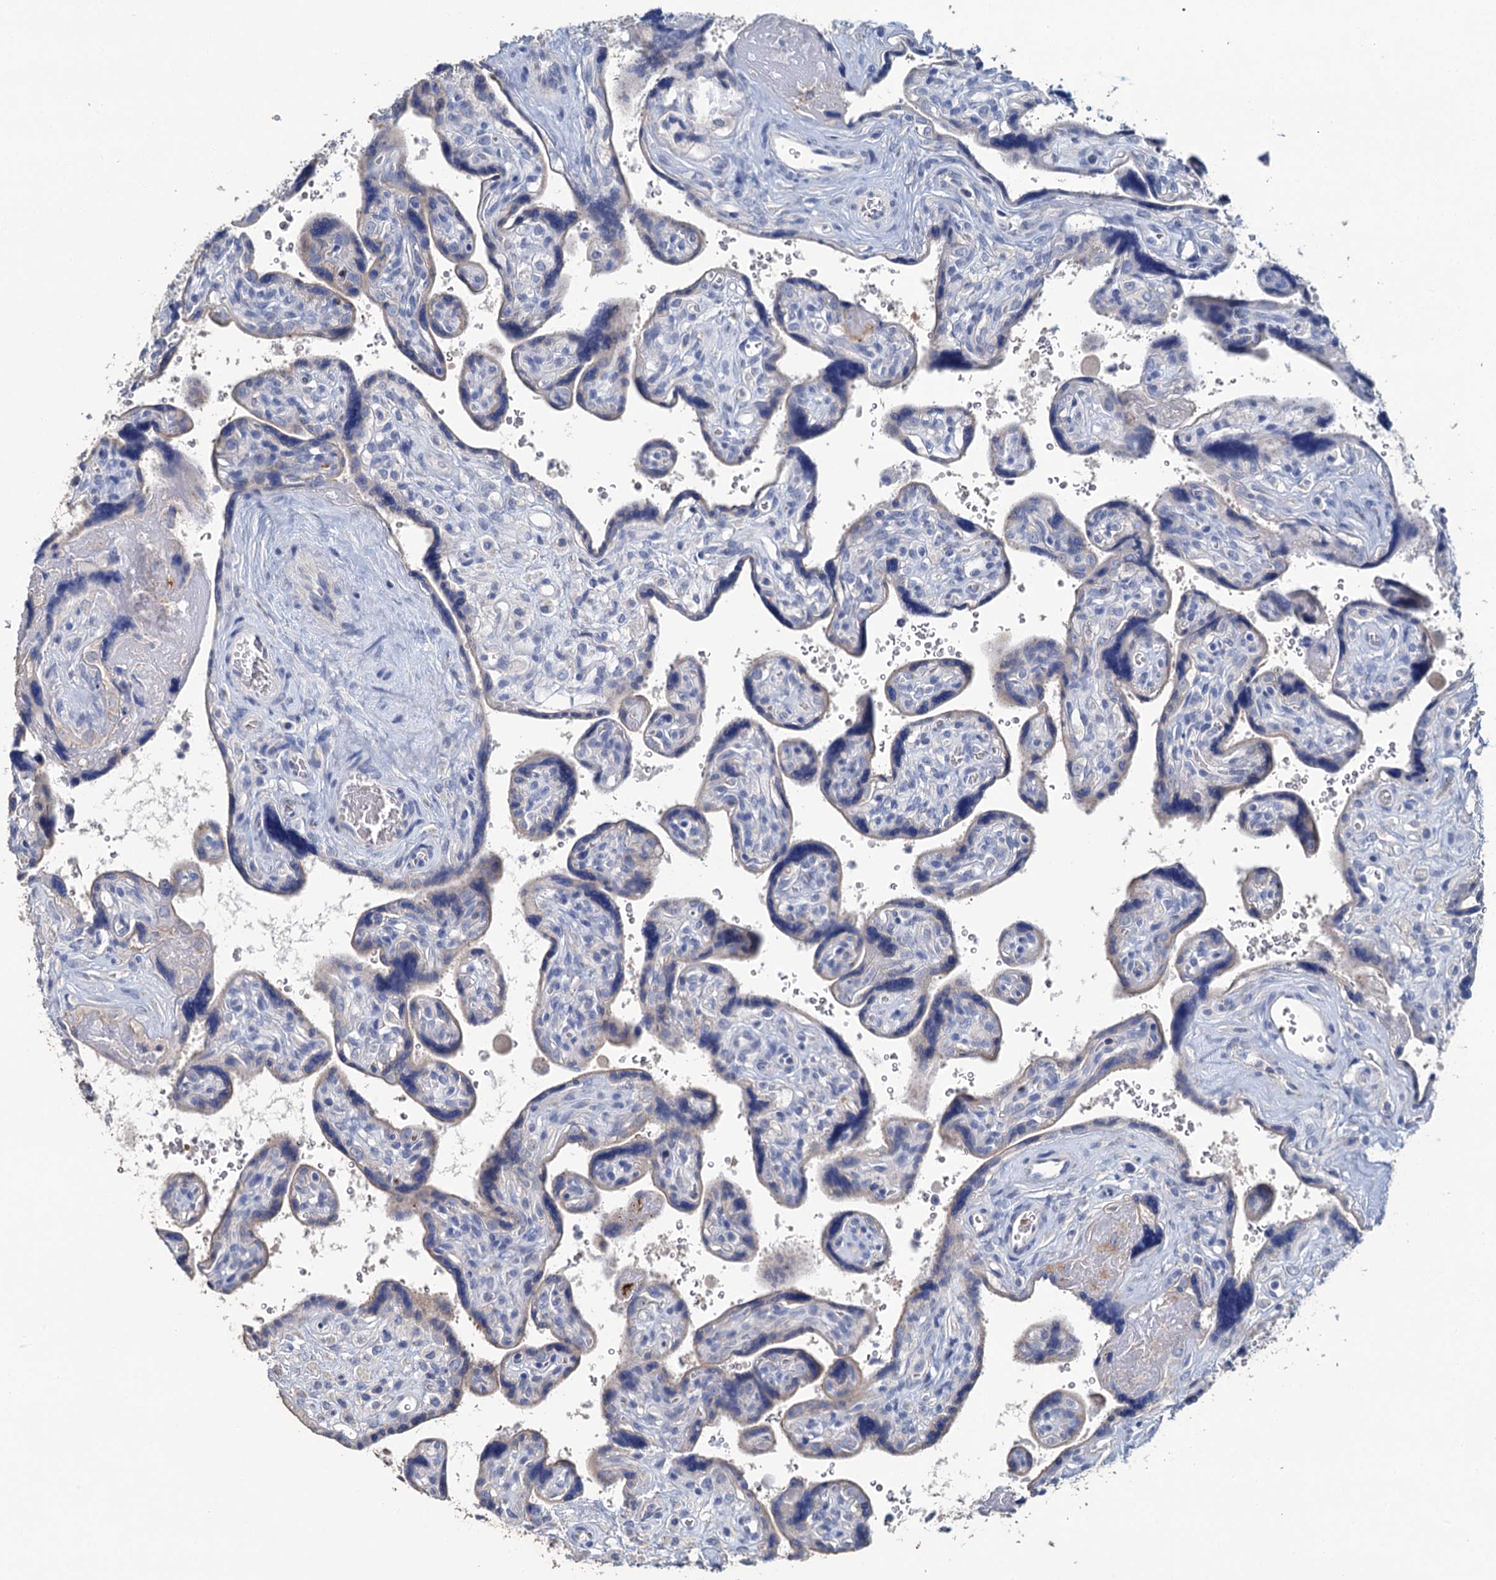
{"staining": {"intensity": "negative", "quantity": "none", "location": "none"}, "tissue": "placenta", "cell_type": "Decidual cells", "image_type": "normal", "snomed": [{"axis": "morphology", "description": "Normal tissue, NOS"}, {"axis": "topography", "description": "Placenta"}], "caption": "This is a micrograph of immunohistochemistry staining of normal placenta, which shows no expression in decidual cells.", "gene": "SNCB", "patient": {"sex": "female", "age": 39}}